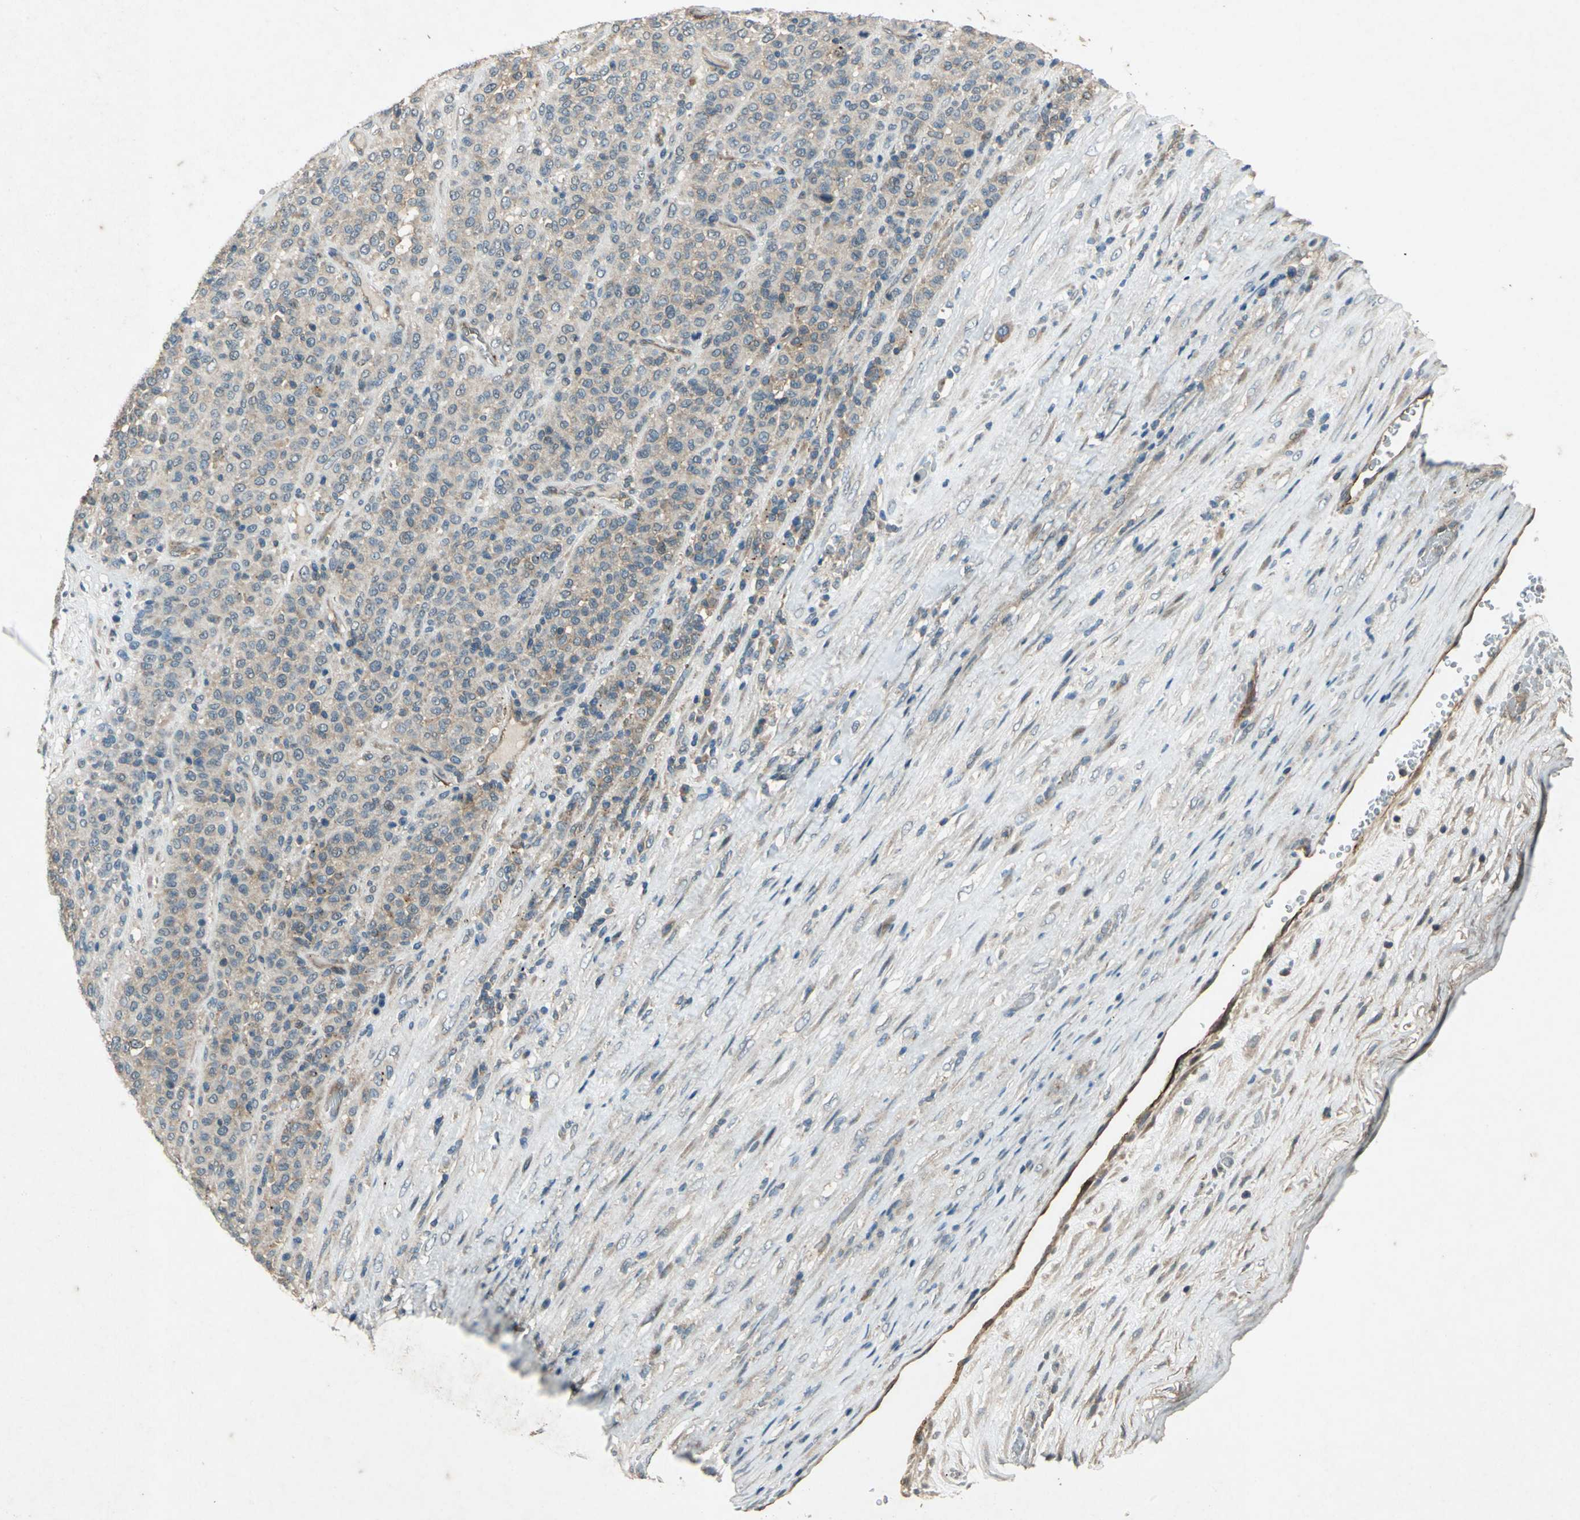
{"staining": {"intensity": "weak", "quantity": "25%-75%", "location": "cytoplasmic/membranous"}, "tissue": "melanoma", "cell_type": "Tumor cells", "image_type": "cancer", "snomed": [{"axis": "morphology", "description": "Malignant melanoma, Metastatic site"}, {"axis": "topography", "description": "Pancreas"}], "caption": "Malignant melanoma (metastatic site) stained for a protein displays weak cytoplasmic/membranous positivity in tumor cells. Immunohistochemistry (ihc) stains the protein of interest in brown and the nuclei are stained blue.", "gene": "EMCN", "patient": {"sex": "female", "age": 30}}